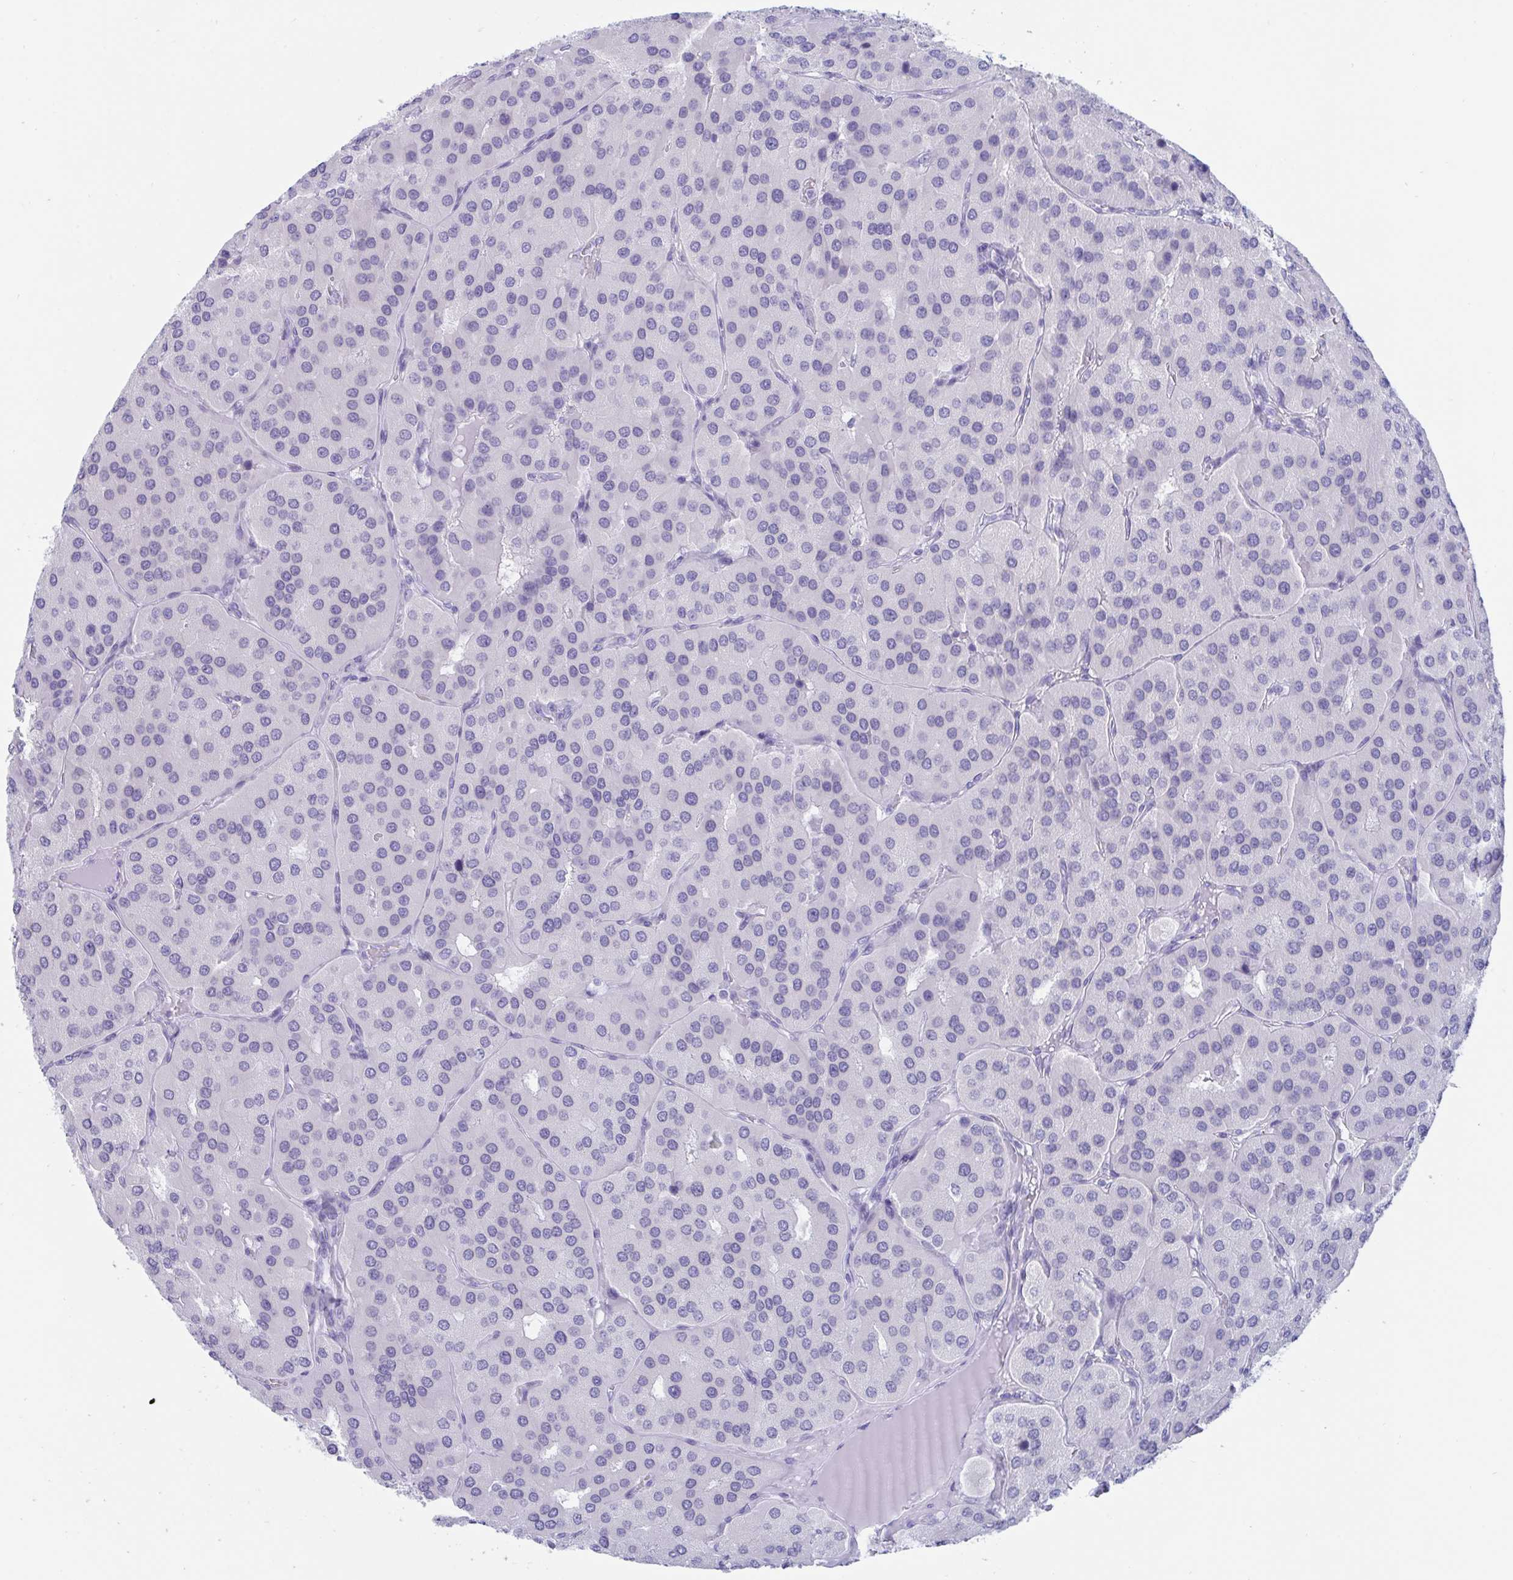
{"staining": {"intensity": "negative", "quantity": "none", "location": "none"}, "tissue": "parathyroid gland", "cell_type": "Glandular cells", "image_type": "normal", "snomed": [{"axis": "morphology", "description": "Normal tissue, NOS"}, {"axis": "morphology", "description": "Adenoma, NOS"}, {"axis": "topography", "description": "Parathyroid gland"}], "caption": "Glandular cells are negative for protein expression in unremarkable human parathyroid gland. Brightfield microscopy of immunohistochemistry stained with DAB (3,3'-diaminobenzidine) (brown) and hematoxylin (blue), captured at high magnification.", "gene": "CDX4", "patient": {"sex": "female", "age": 86}}